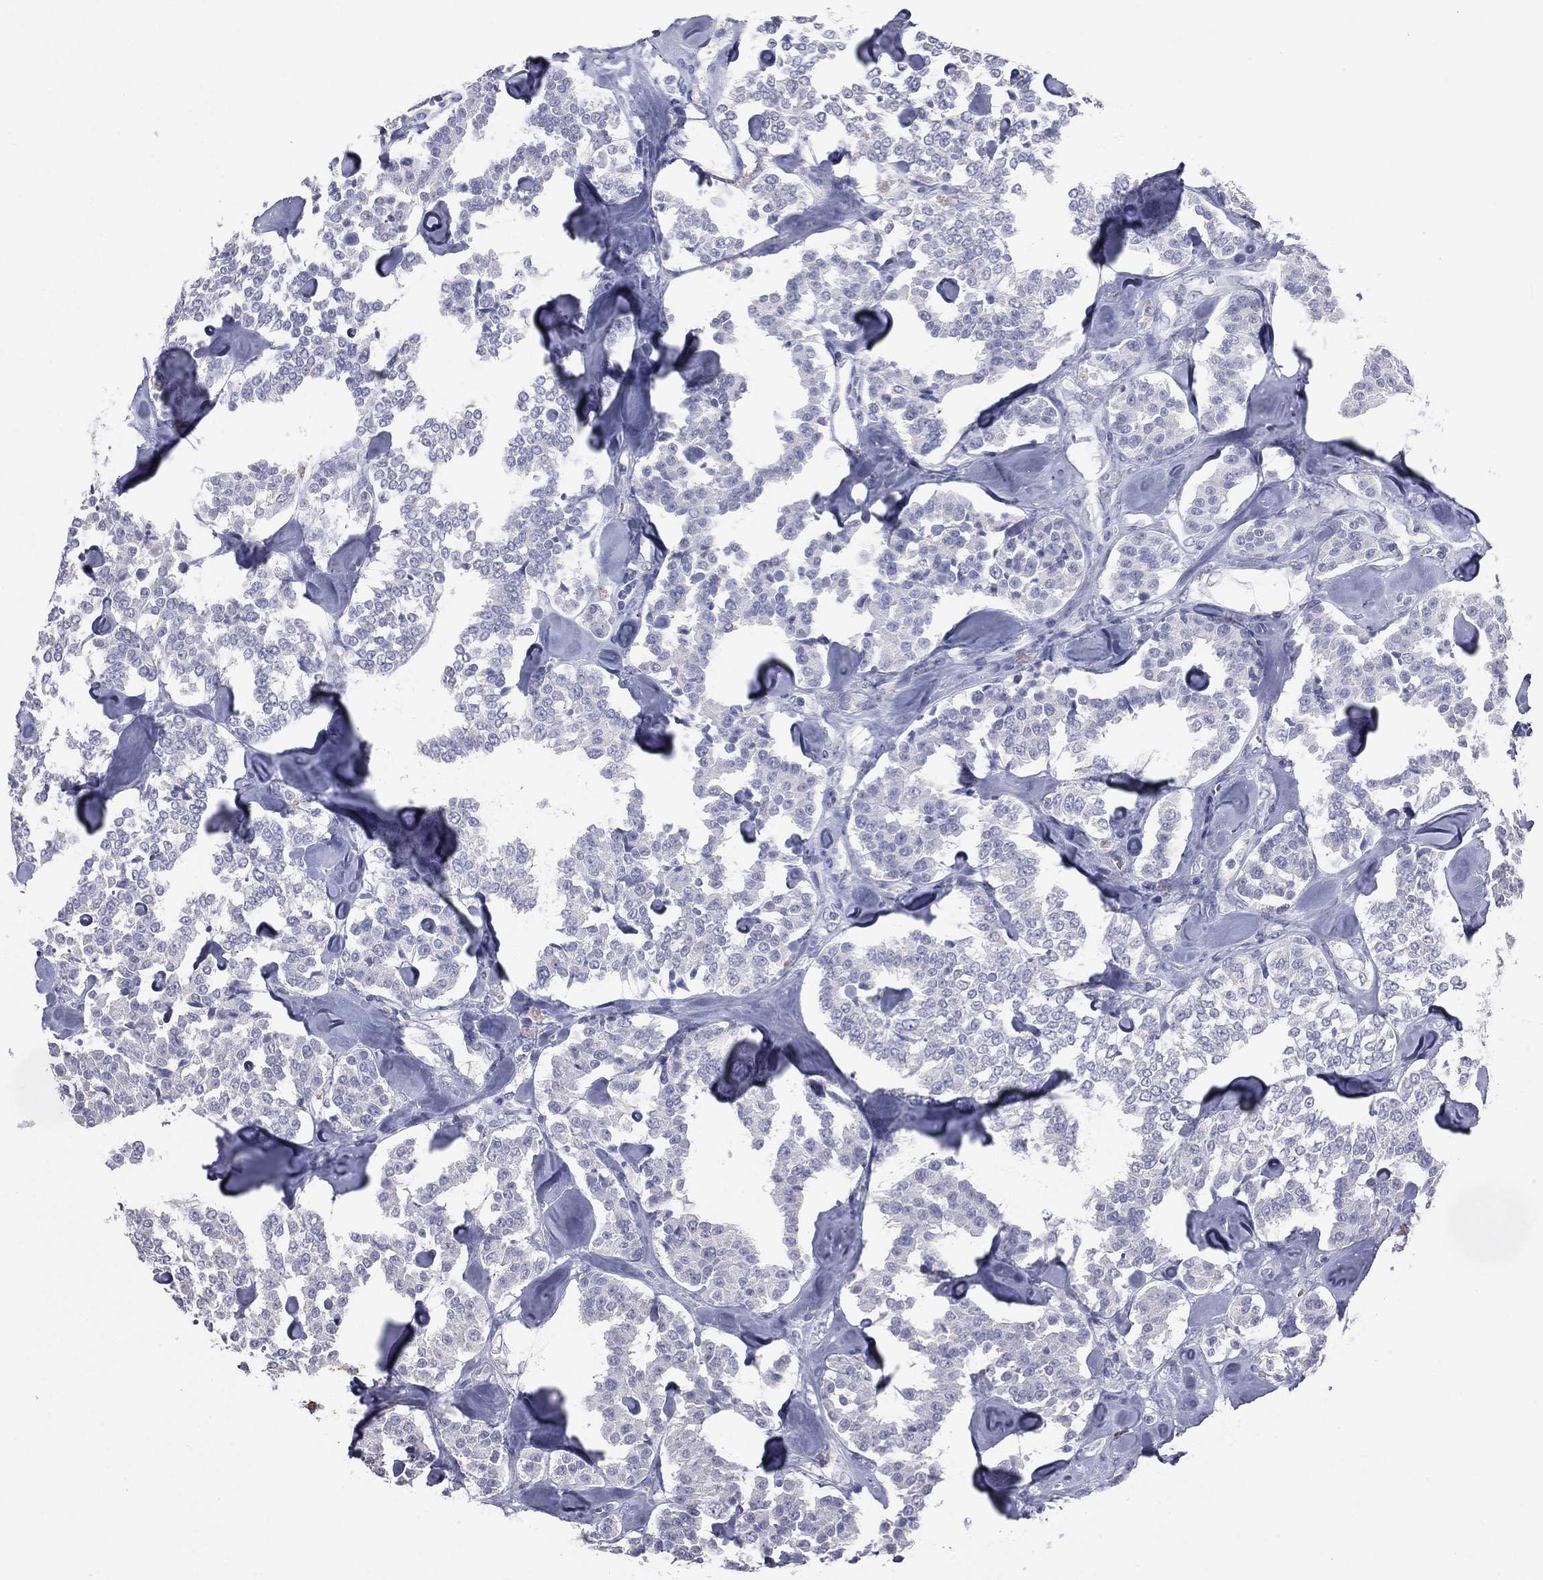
{"staining": {"intensity": "negative", "quantity": "none", "location": "none"}, "tissue": "carcinoid", "cell_type": "Tumor cells", "image_type": "cancer", "snomed": [{"axis": "morphology", "description": "Carcinoid, malignant, NOS"}, {"axis": "topography", "description": "Pancreas"}], "caption": "This photomicrograph is of carcinoid stained with immunohistochemistry (IHC) to label a protein in brown with the nuclei are counter-stained blue. There is no staining in tumor cells.", "gene": "ESX1", "patient": {"sex": "male", "age": 41}}